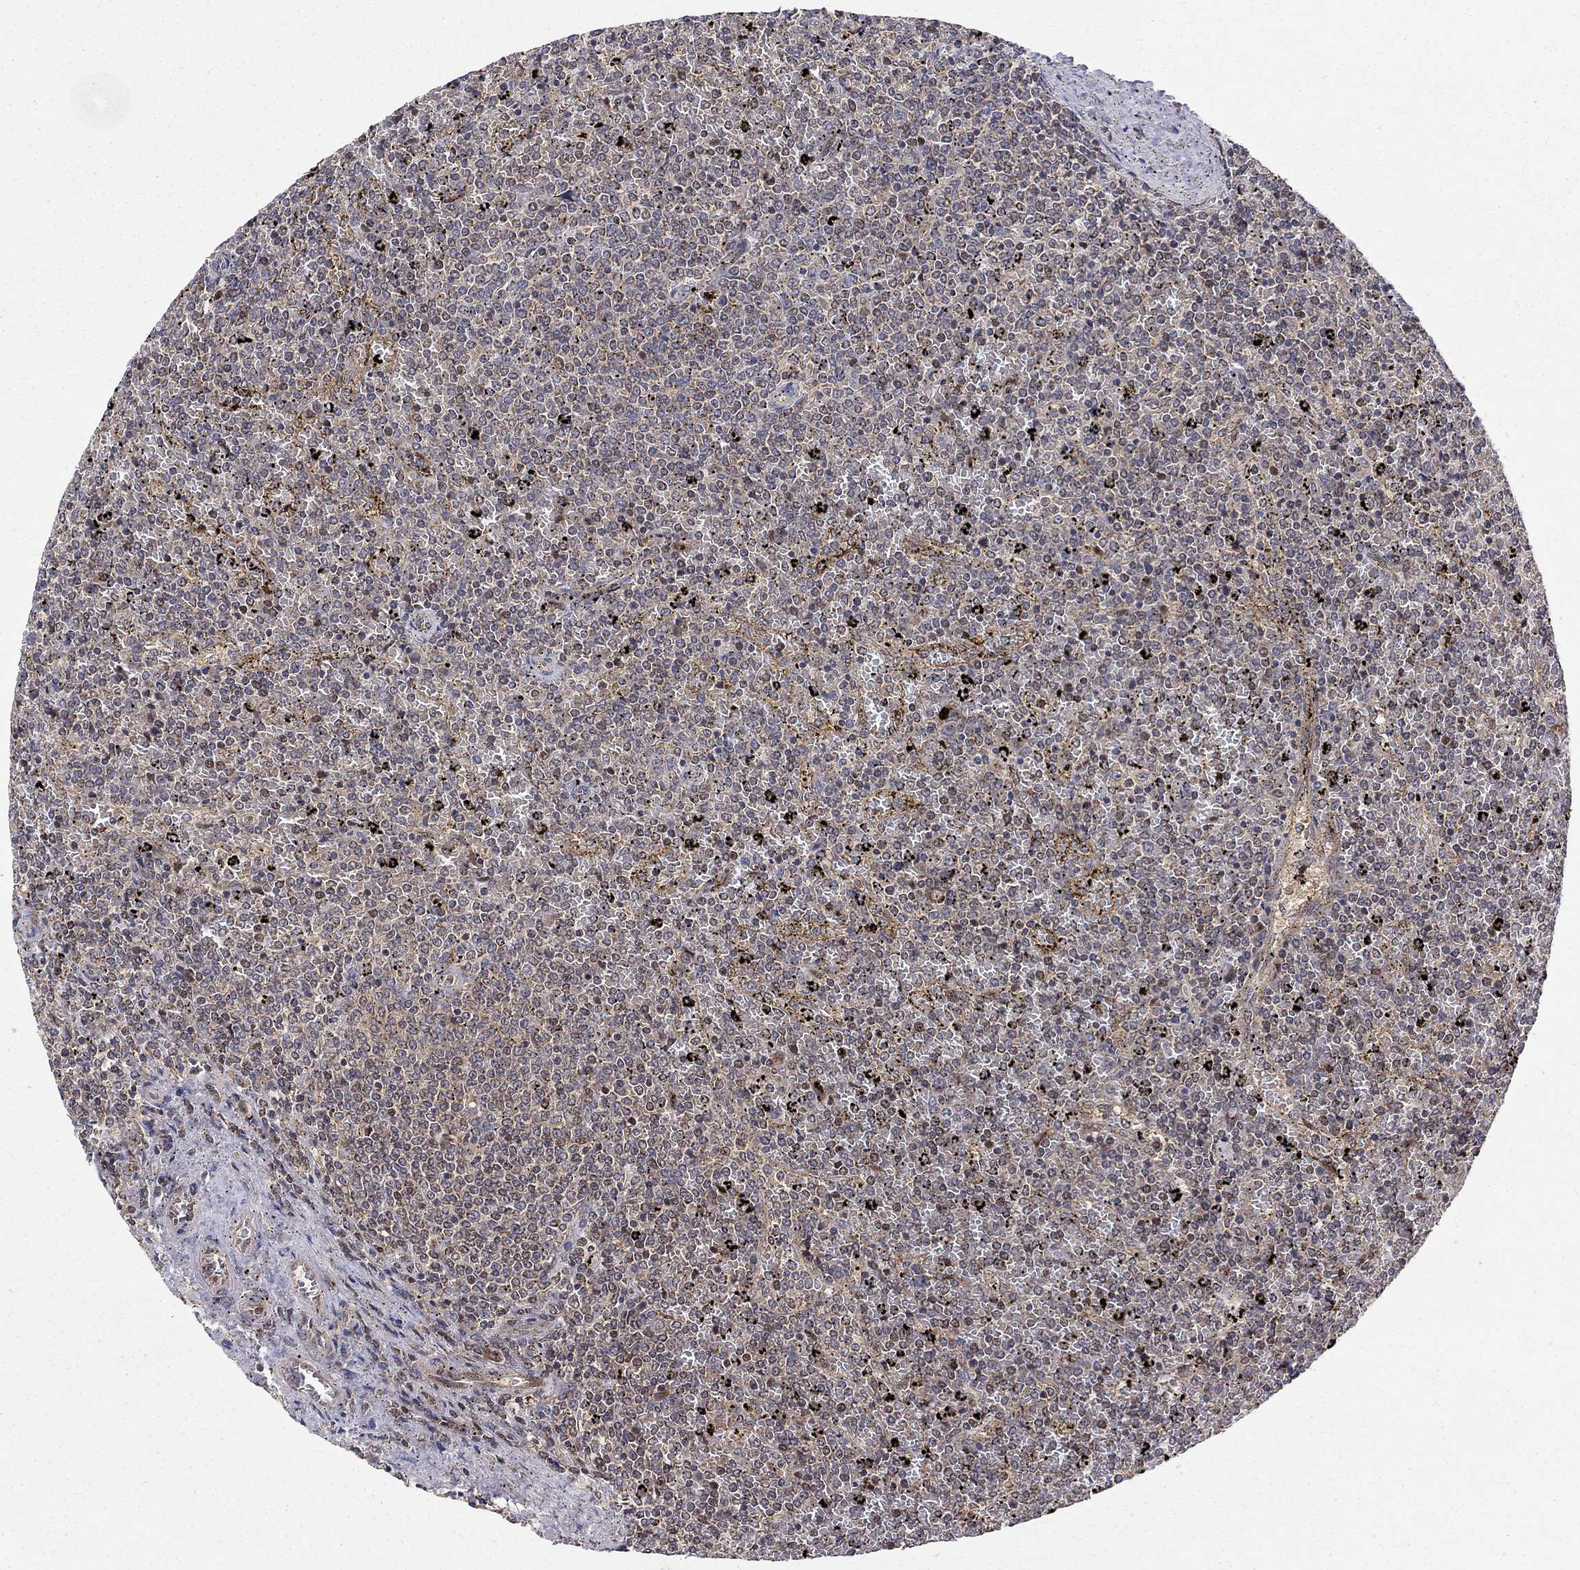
{"staining": {"intensity": "negative", "quantity": "none", "location": "none"}, "tissue": "lymphoma", "cell_type": "Tumor cells", "image_type": "cancer", "snomed": [{"axis": "morphology", "description": "Malignant lymphoma, non-Hodgkin's type, Low grade"}, {"axis": "topography", "description": "Spleen"}], "caption": "DAB immunohistochemical staining of lymphoma exhibits no significant staining in tumor cells. Nuclei are stained in blue.", "gene": "ELOB", "patient": {"sex": "female", "age": 77}}